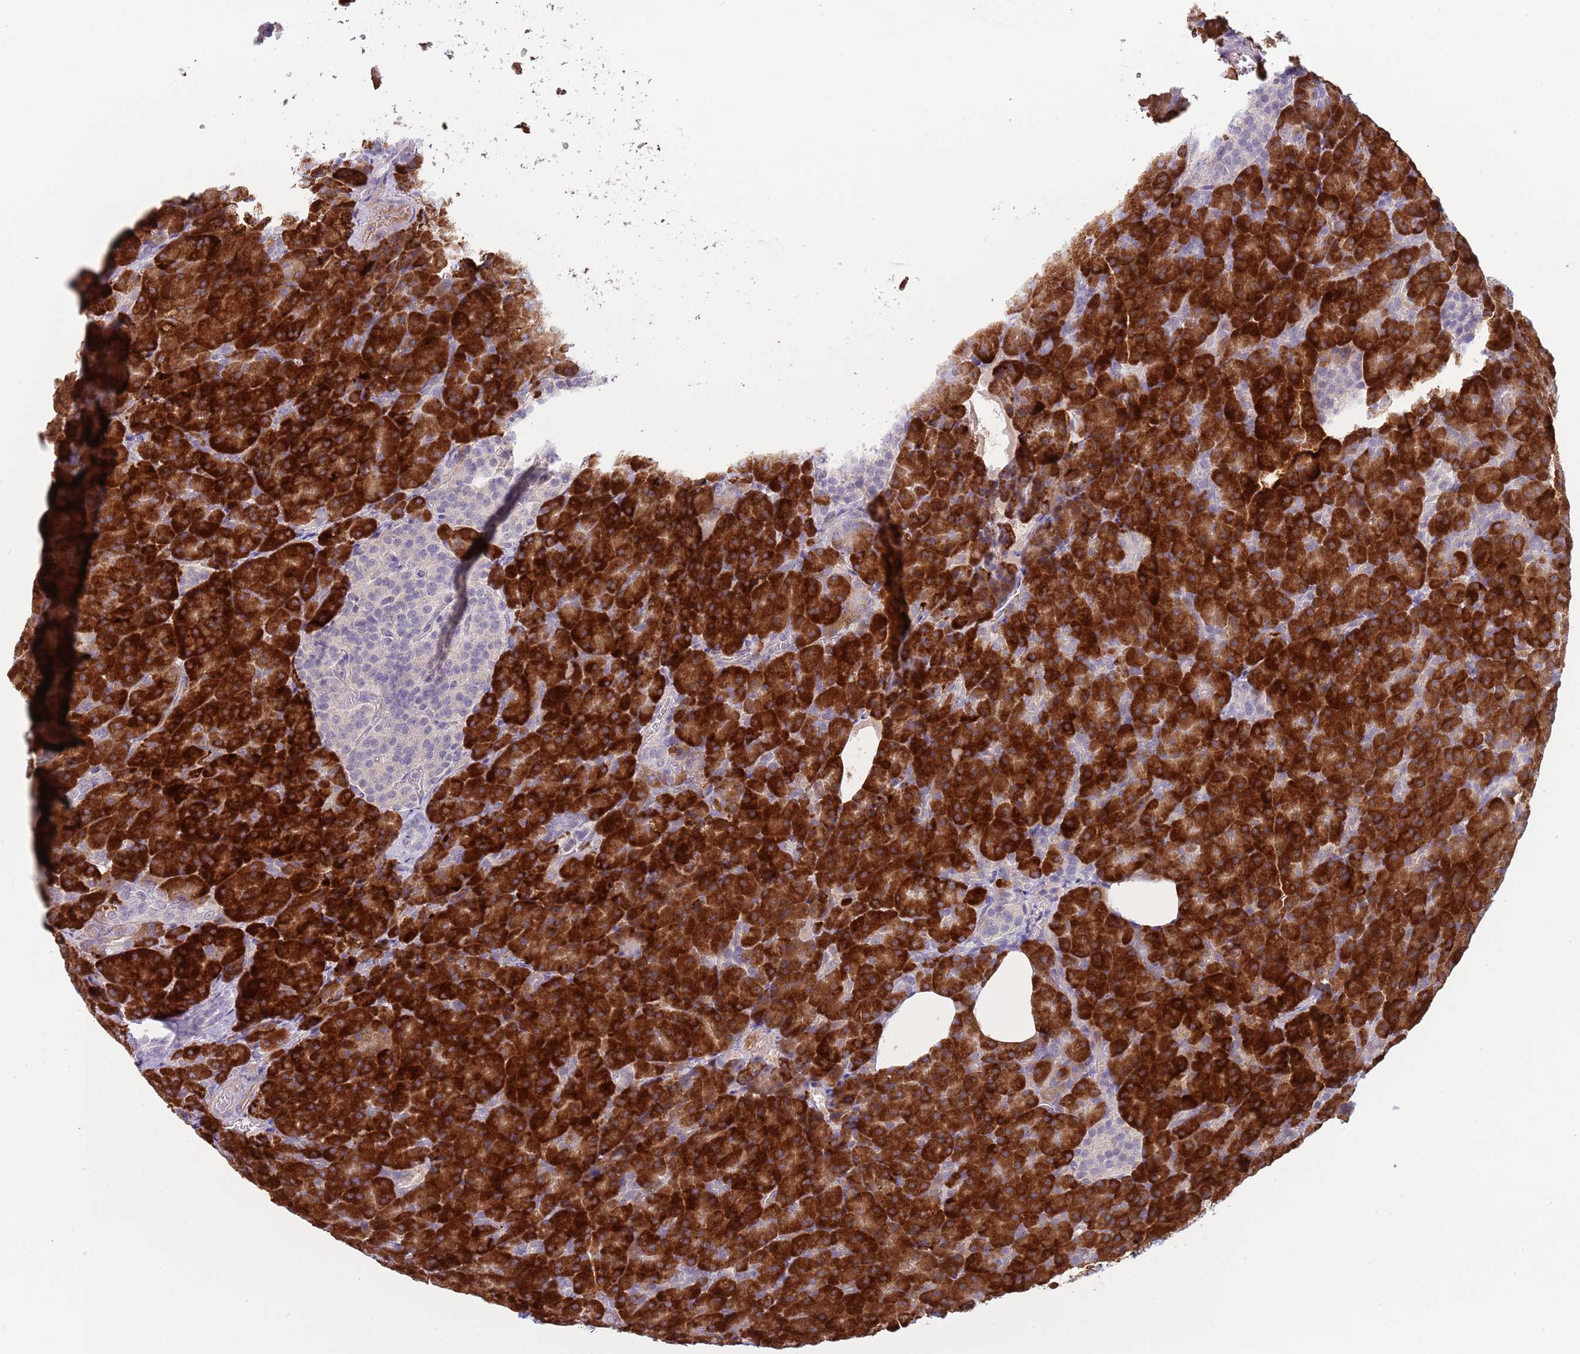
{"staining": {"intensity": "strong", "quantity": ">75%", "location": "cytoplasmic/membranous"}, "tissue": "pancreas", "cell_type": "Exocrine glandular cells", "image_type": "normal", "snomed": [{"axis": "morphology", "description": "Normal tissue, NOS"}, {"axis": "topography", "description": "Pancreas"}], "caption": "High-magnification brightfield microscopy of normal pancreas stained with DAB (3,3'-diaminobenzidine) (brown) and counterstained with hematoxylin (blue). exocrine glandular cells exhibit strong cytoplasmic/membranous positivity is seen in about>75% of cells.", "gene": "PIMREG", "patient": {"sex": "female", "age": 74}}